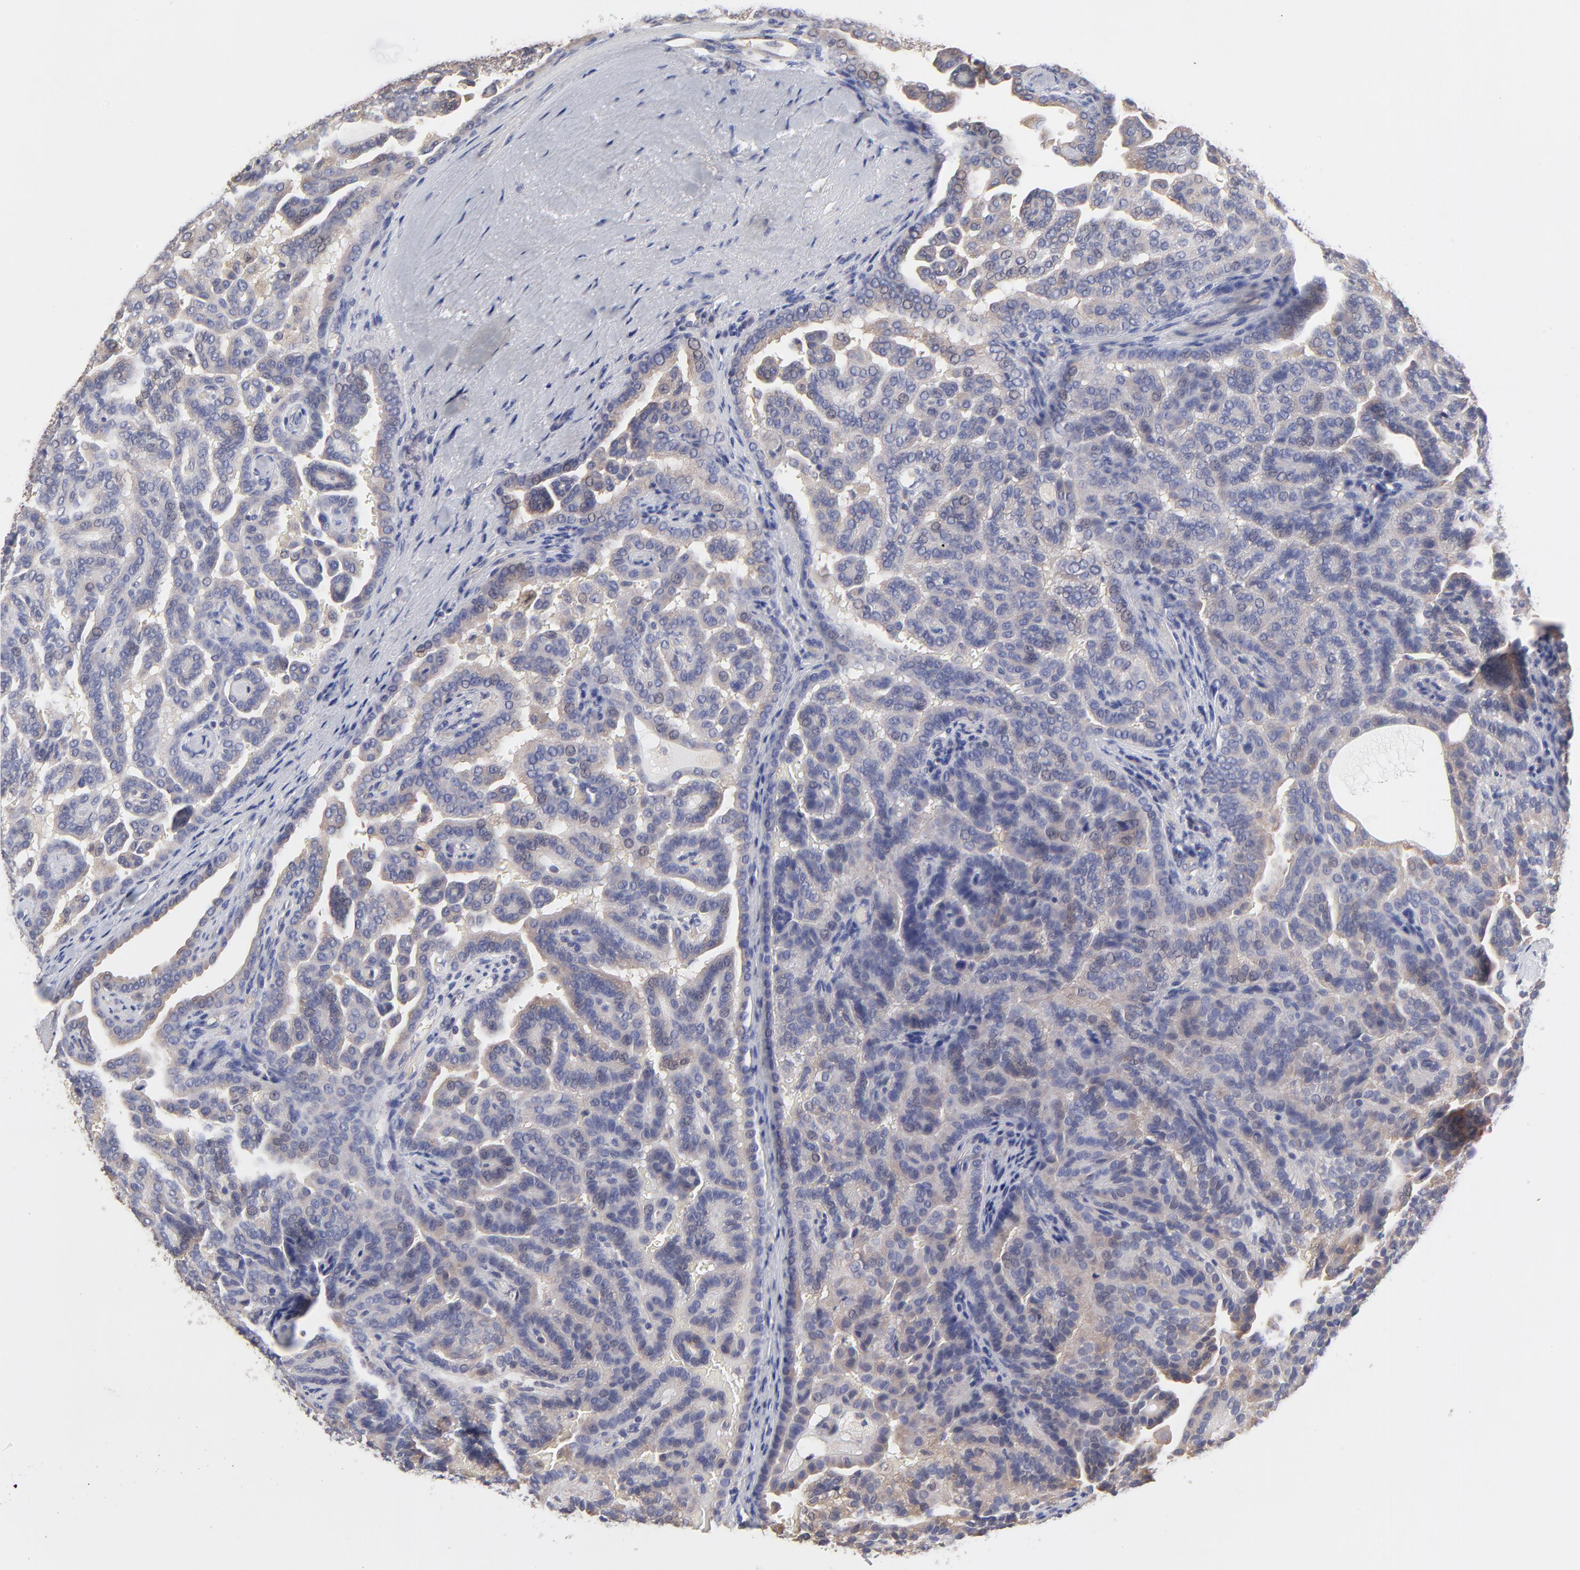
{"staining": {"intensity": "weak", "quantity": "25%-75%", "location": "cytoplasmic/membranous"}, "tissue": "renal cancer", "cell_type": "Tumor cells", "image_type": "cancer", "snomed": [{"axis": "morphology", "description": "Adenocarcinoma, NOS"}, {"axis": "topography", "description": "Kidney"}], "caption": "Tumor cells reveal weak cytoplasmic/membranous positivity in approximately 25%-75% of cells in adenocarcinoma (renal).", "gene": "CCT2", "patient": {"sex": "male", "age": 61}}